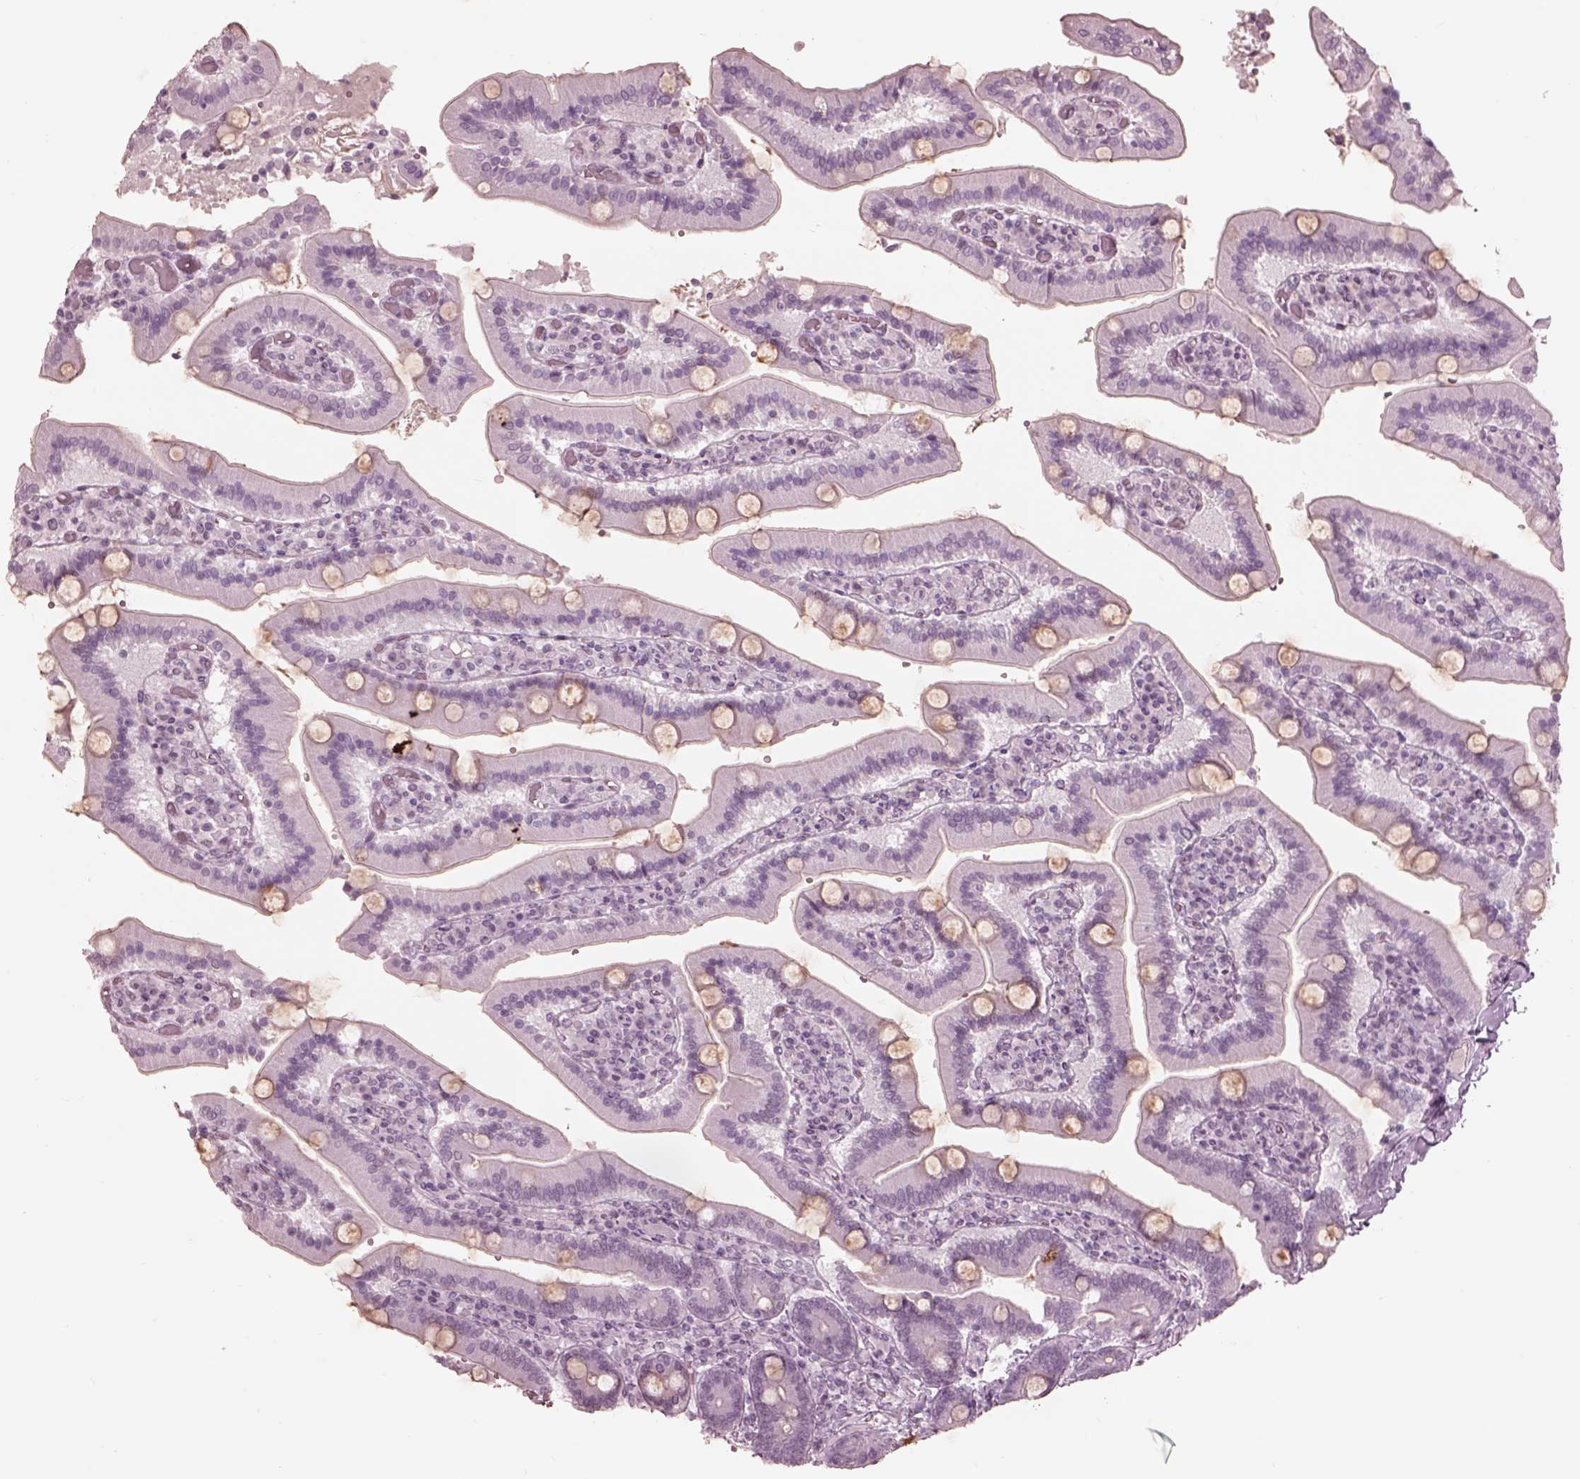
{"staining": {"intensity": "strong", "quantity": "<25%", "location": "cytoplasmic/membranous"}, "tissue": "duodenum", "cell_type": "Glandular cells", "image_type": "normal", "snomed": [{"axis": "morphology", "description": "Normal tissue, NOS"}, {"axis": "topography", "description": "Duodenum"}], "caption": "High-magnification brightfield microscopy of normal duodenum stained with DAB (3,3'-diaminobenzidine) (brown) and counterstained with hematoxylin (blue). glandular cells exhibit strong cytoplasmic/membranous positivity is appreciated in approximately<25% of cells.", "gene": "GARIN4", "patient": {"sex": "female", "age": 62}}